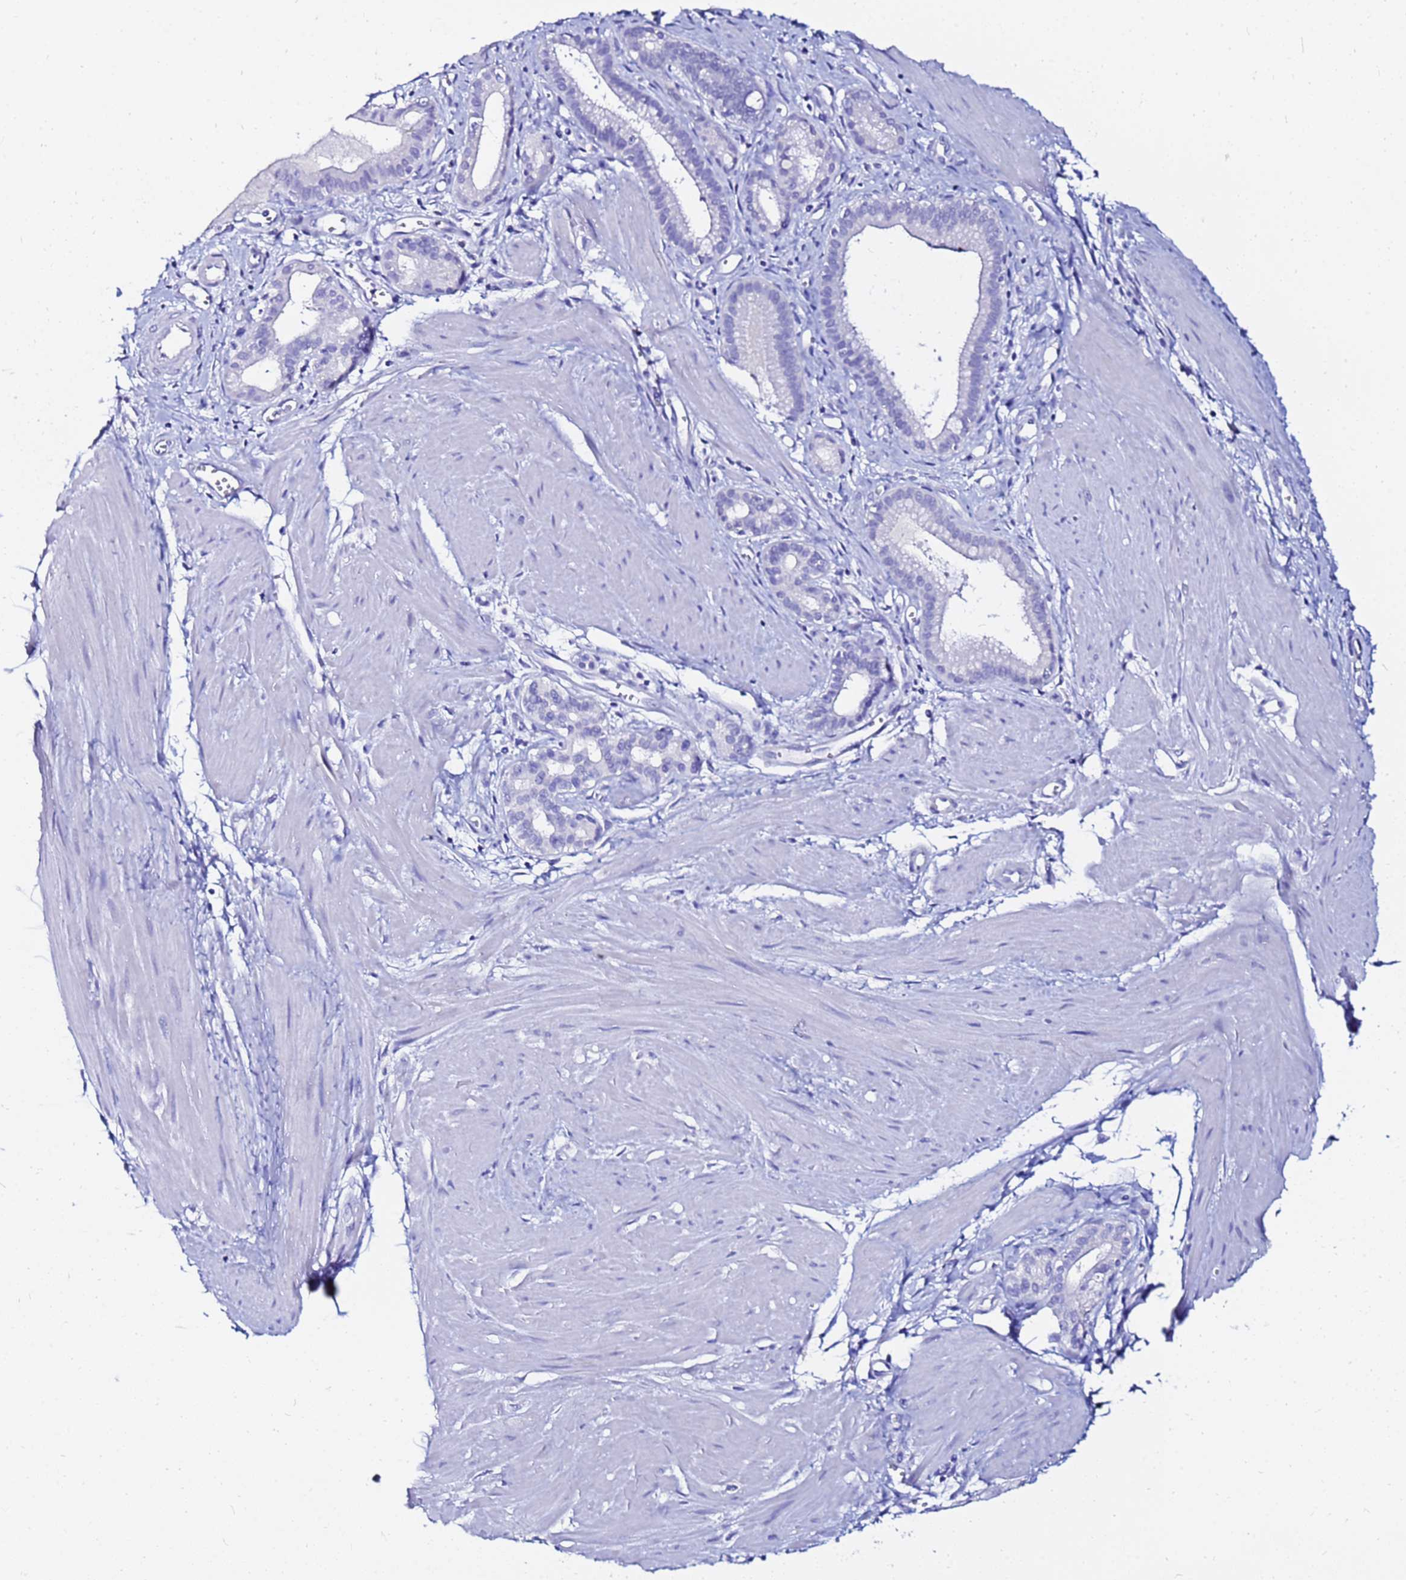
{"staining": {"intensity": "negative", "quantity": "none", "location": "none"}, "tissue": "pancreatic cancer", "cell_type": "Tumor cells", "image_type": "cancer", "snomed": [{"axis": "morphology", "description": "Adenocarcinoma, NOS"}, {"axis": "topography", "description": "Pancreas"}], "caption": "High magnification brightfield microscopy of pancreatic cancer (adenocarcinoma) stained with DAB (3,3'-diaminobenzidine) (brown) and counterstained with hematoxylin (blue): tumor cells show no significant staining. (DAB IHC visualized using brightfield microscopy, high magnification).", "gene": "PPP1R14C", "patient": {"sex": "female", "age": 72}}